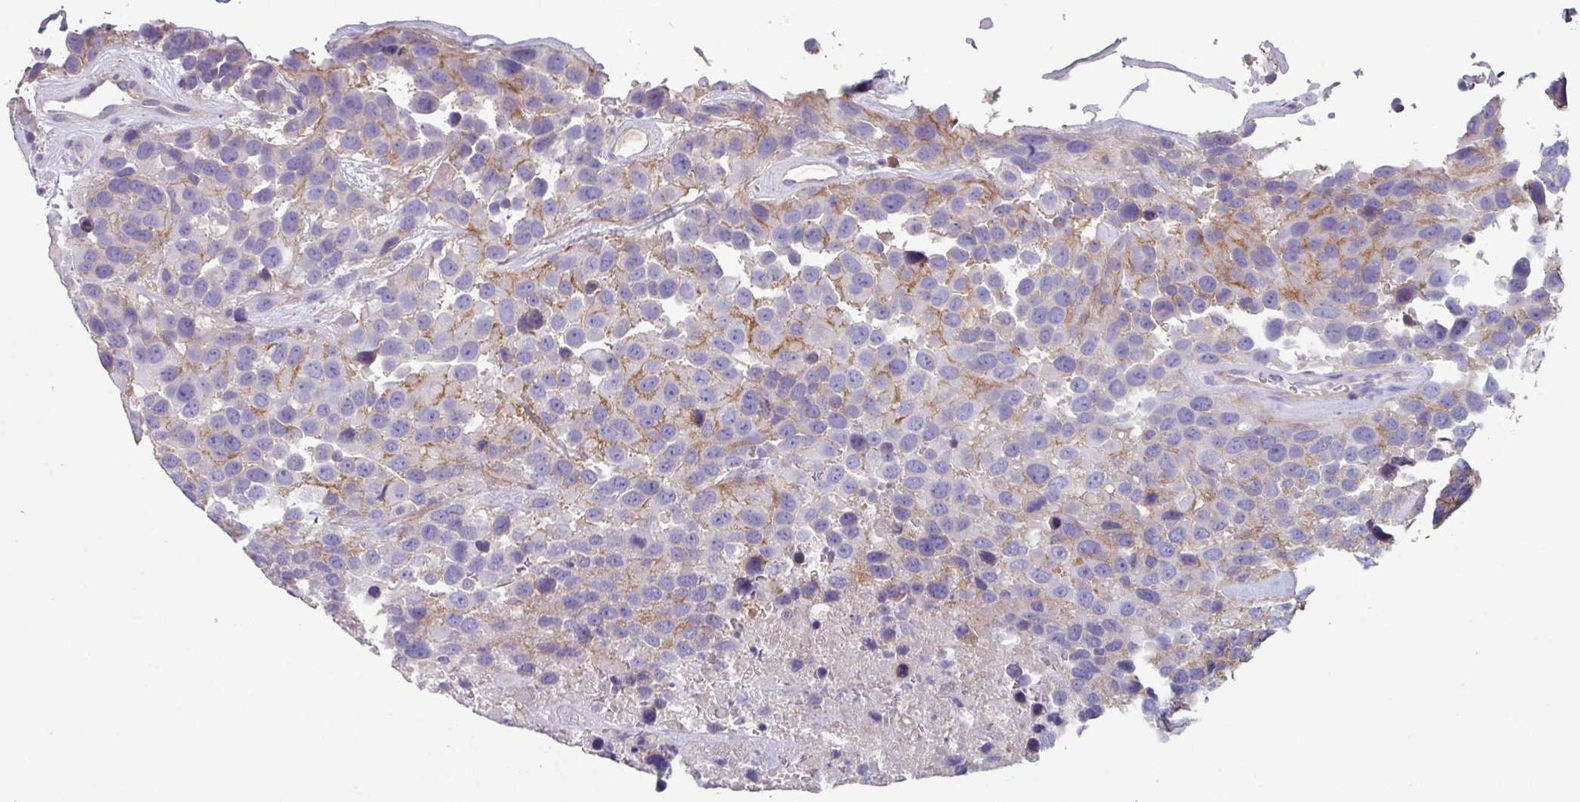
{"staining": {"intensity": "negative", "quantity": "none", "location": "none"}, "tissue": "urothelial cancer", "cell_type": "Tumor cells", "image_type": "cancer", "snomed": [{"axis": "morphology", "description": "Urothelial carcinoma, High grade"}, {"axis": "topography", "description": "Urinary bladder"}], "caption": "Immunohistochemical staining of human high-grade urothelial carcinoma shows no significant staining in tumor cells.", "gene": "TMEM132A", "patient": {"sex": "female", "age": 70}}